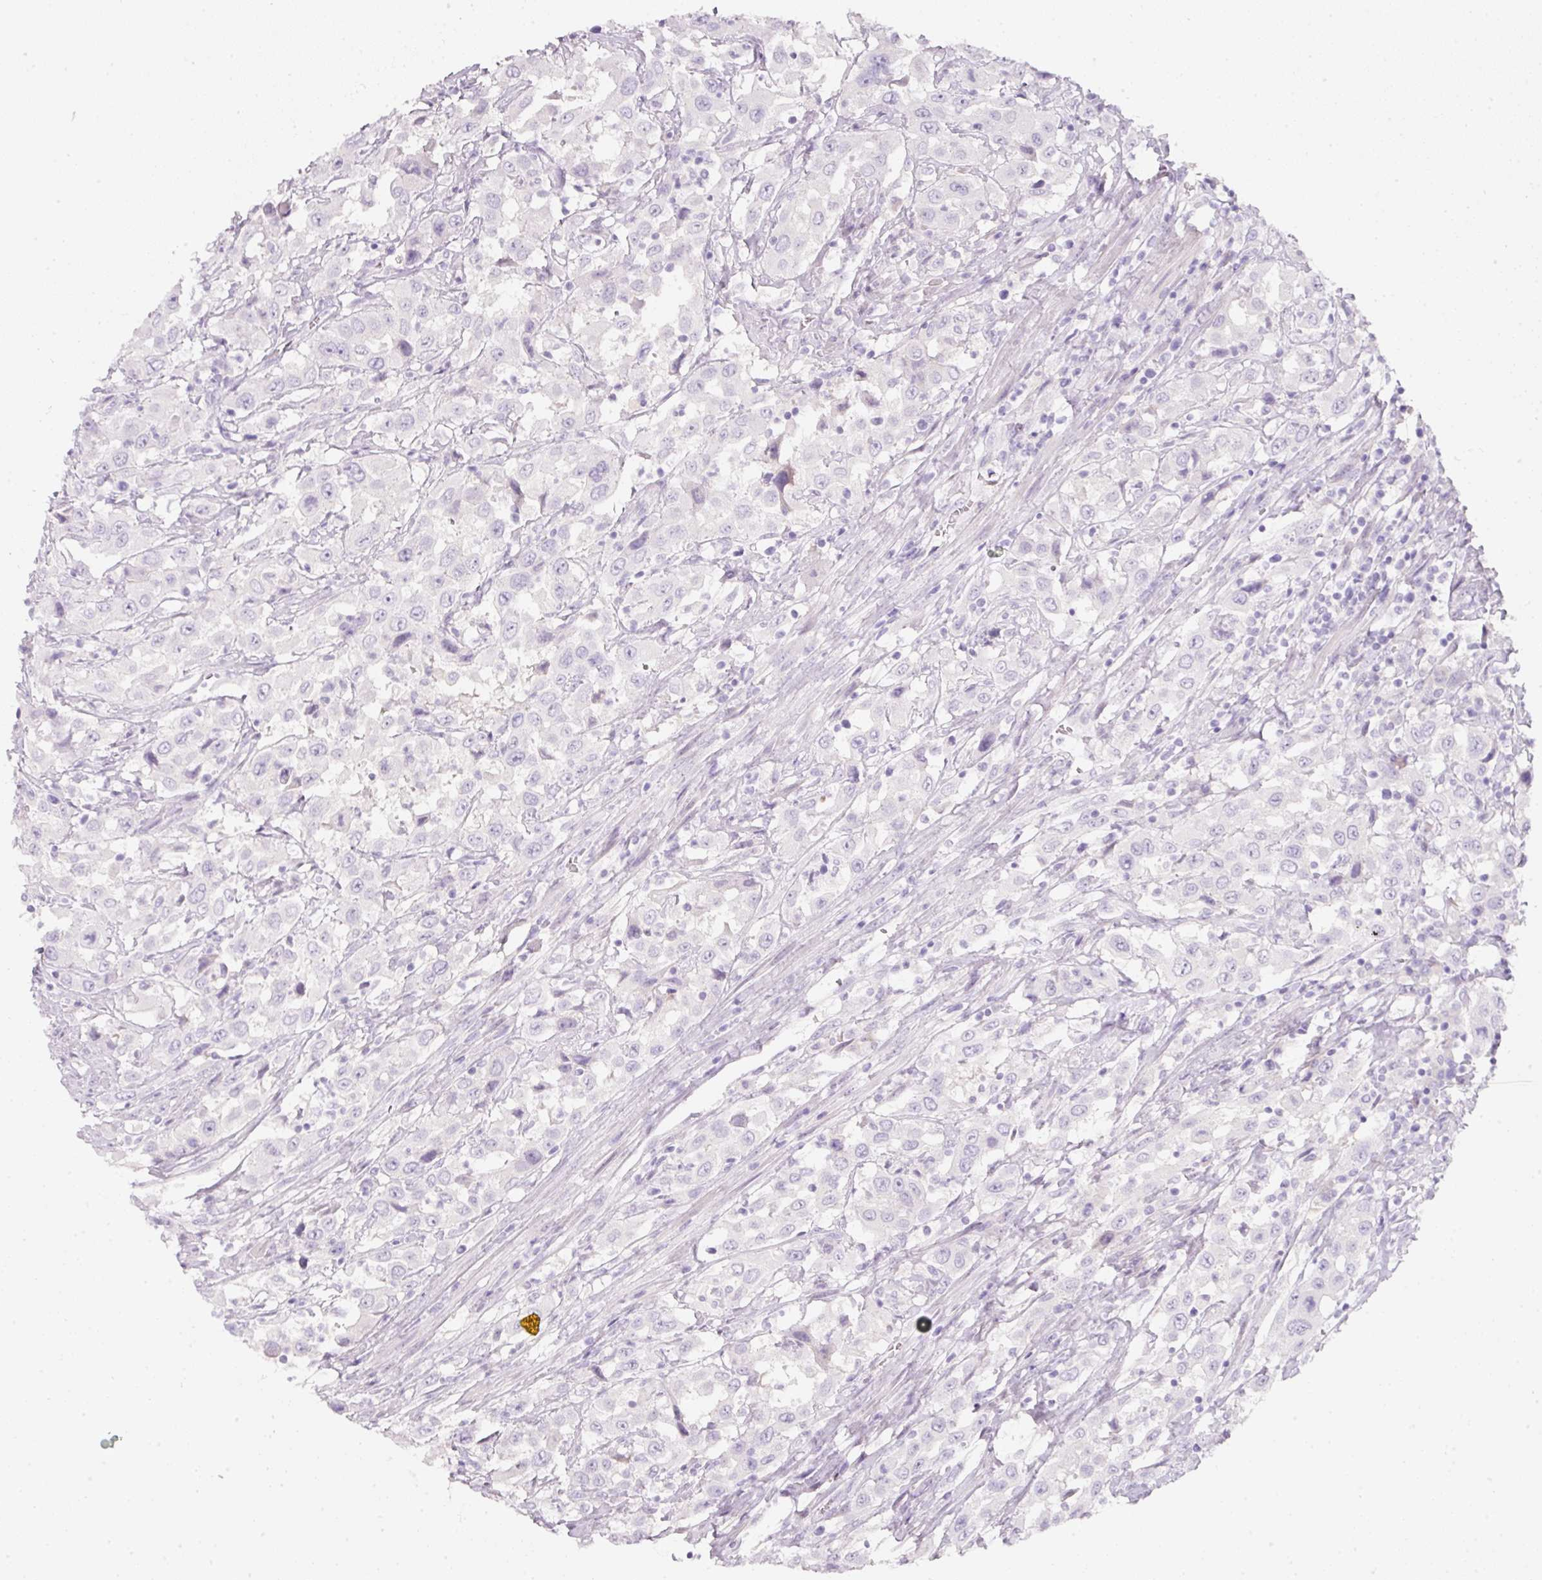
{"staining": {"intensity": "negative", "quantity": "none", "location": "none"}, "tissue": "urothelial cancer", "cell_type": "Tumor cells", "image_type": "cancer", "snomed": [{"axis": "morphology", "description": "Urothelial carcinoma, High grade"}, {"axis": "topography", "description": "Urinary bladder"}], "caption": "Tumor cells are negative for brown protein staining in urothelial cancer.", "gene": "SLC2A2", "patient": {"sex": "male", "age": 61}}